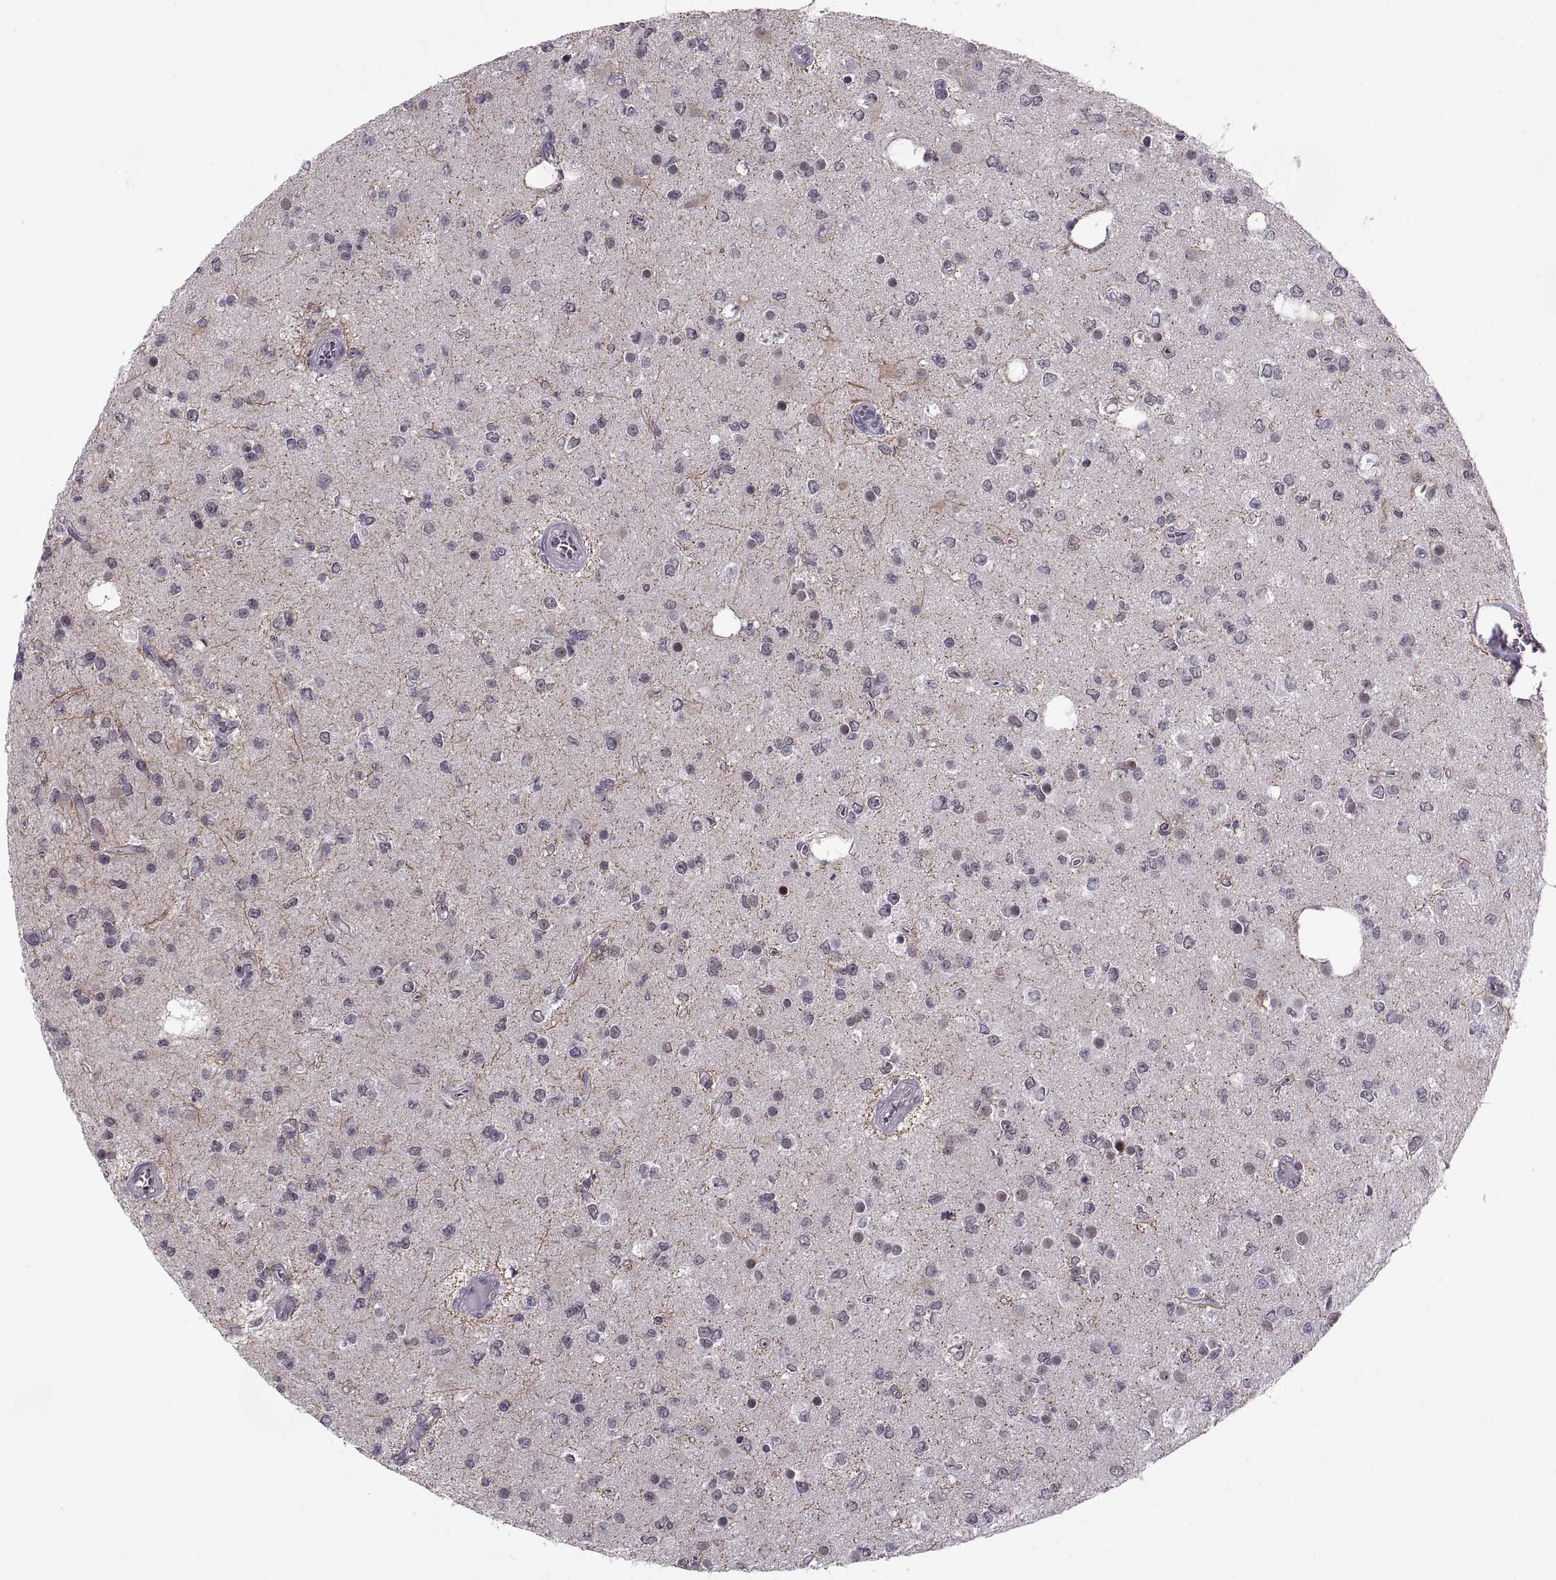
{"staining": {"intensity": "negative", "quantity": "none", "location": "none"}, "tissue": "glioma", "cell_type": "Tumor cells", "image_type": "cancer", "snomed": [{"axis": "morphology", "description": "Glioma, malignant, Low grade"}, {"axis": "topography", "description": "Brain"}], "caption": "Tumor cells show no significant staining in glioma.", "gene": "LUZP2", "patient": {"sex": "female", "age": 45}}